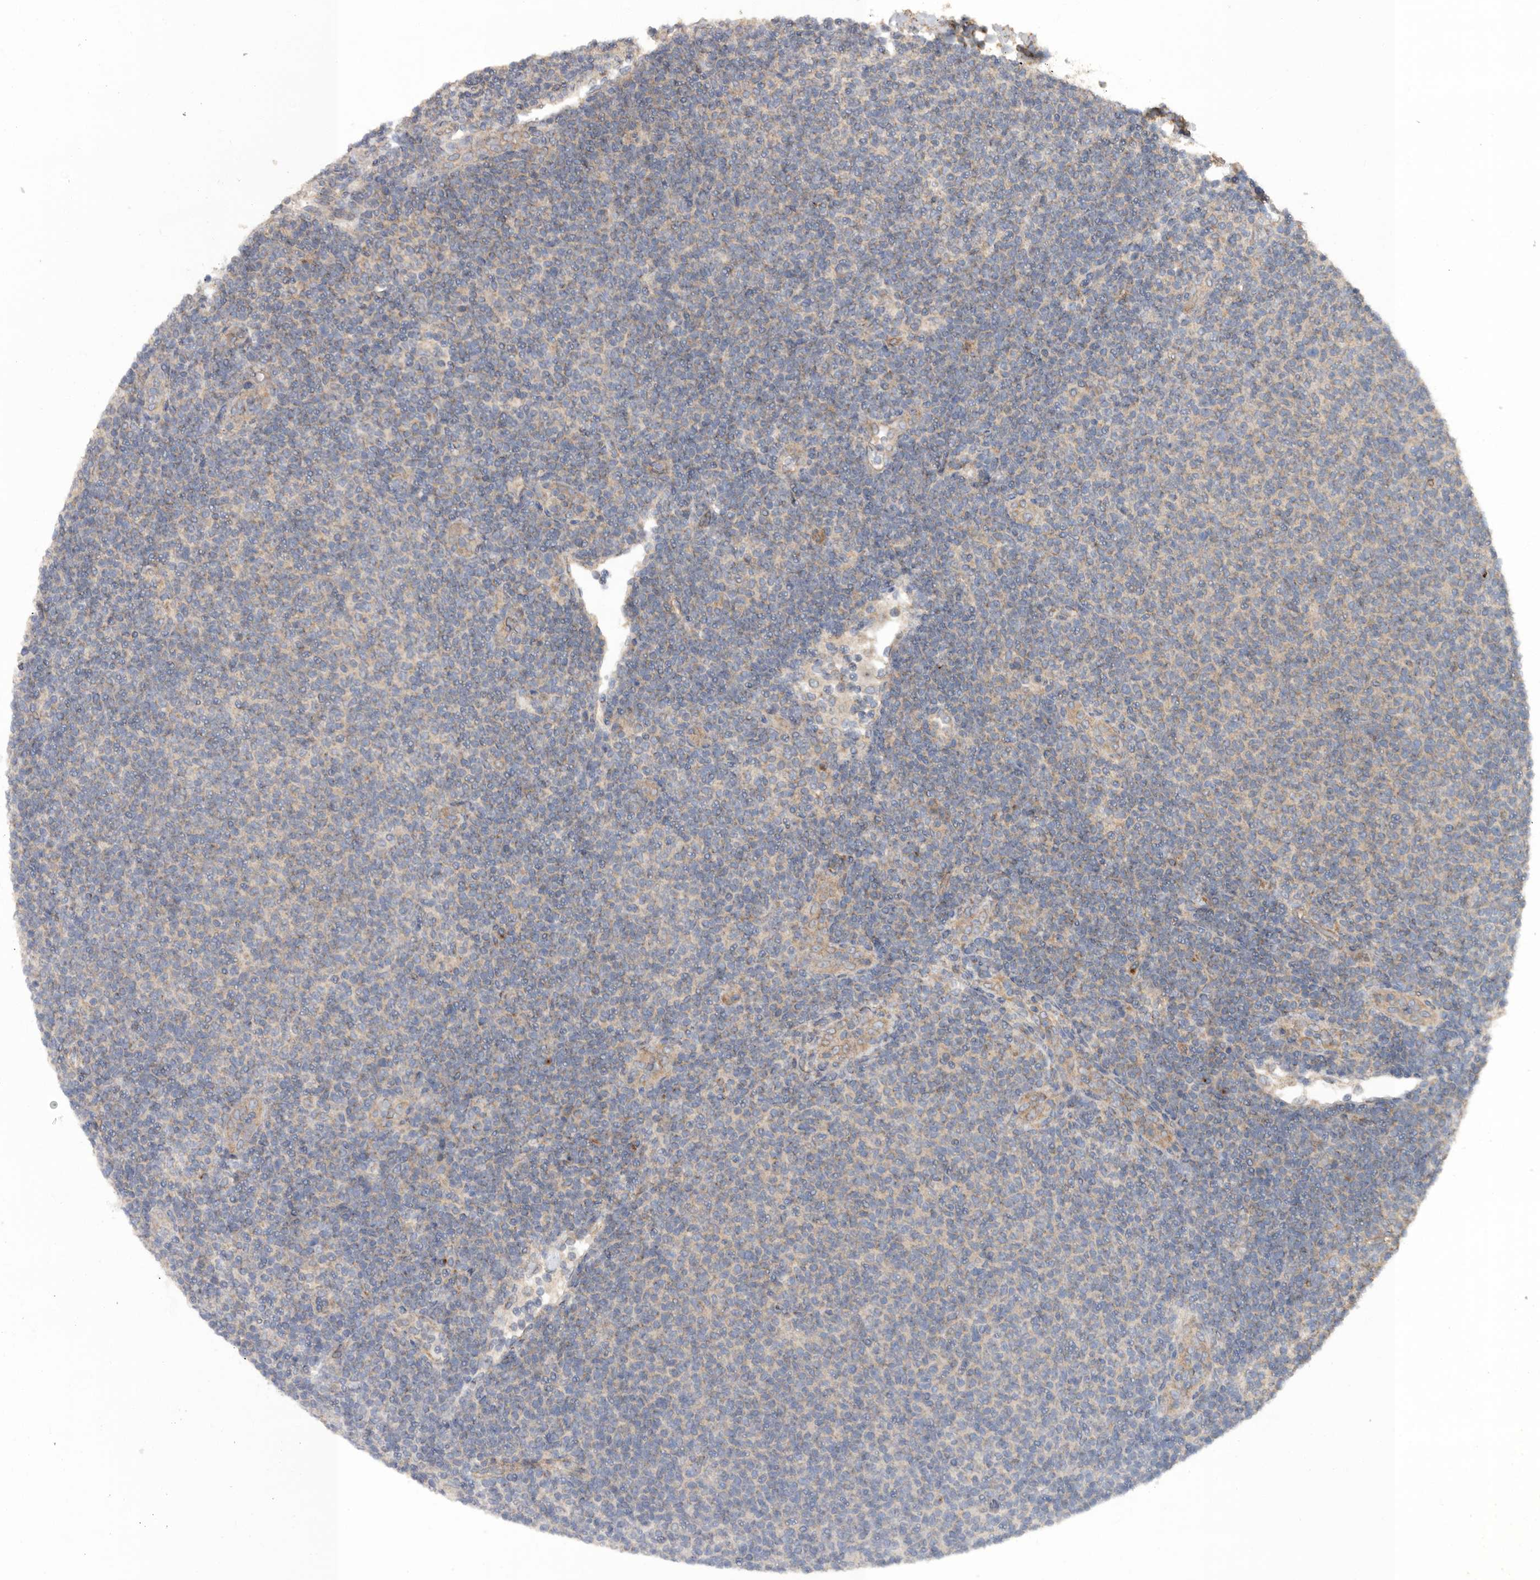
{"staining": {"intensity": "negative", "quantity": "none", "location": "none"}, "tissue": "lymphoma", "cell_type": "Tumor cells", "image_type": "cancer", "snomed": [{"axis": "morphology", "description": "Malignant lymphoma, non-Hodgkin's type, Low grade"}, {"axis": "topography", "description": "Lymph node"}], "caption": "Photomicrograph shows no significant protein expression in tumor cells of lymphoma.", "gene": "PODXL2", "patient": {"sex": "male", "age": 66}}